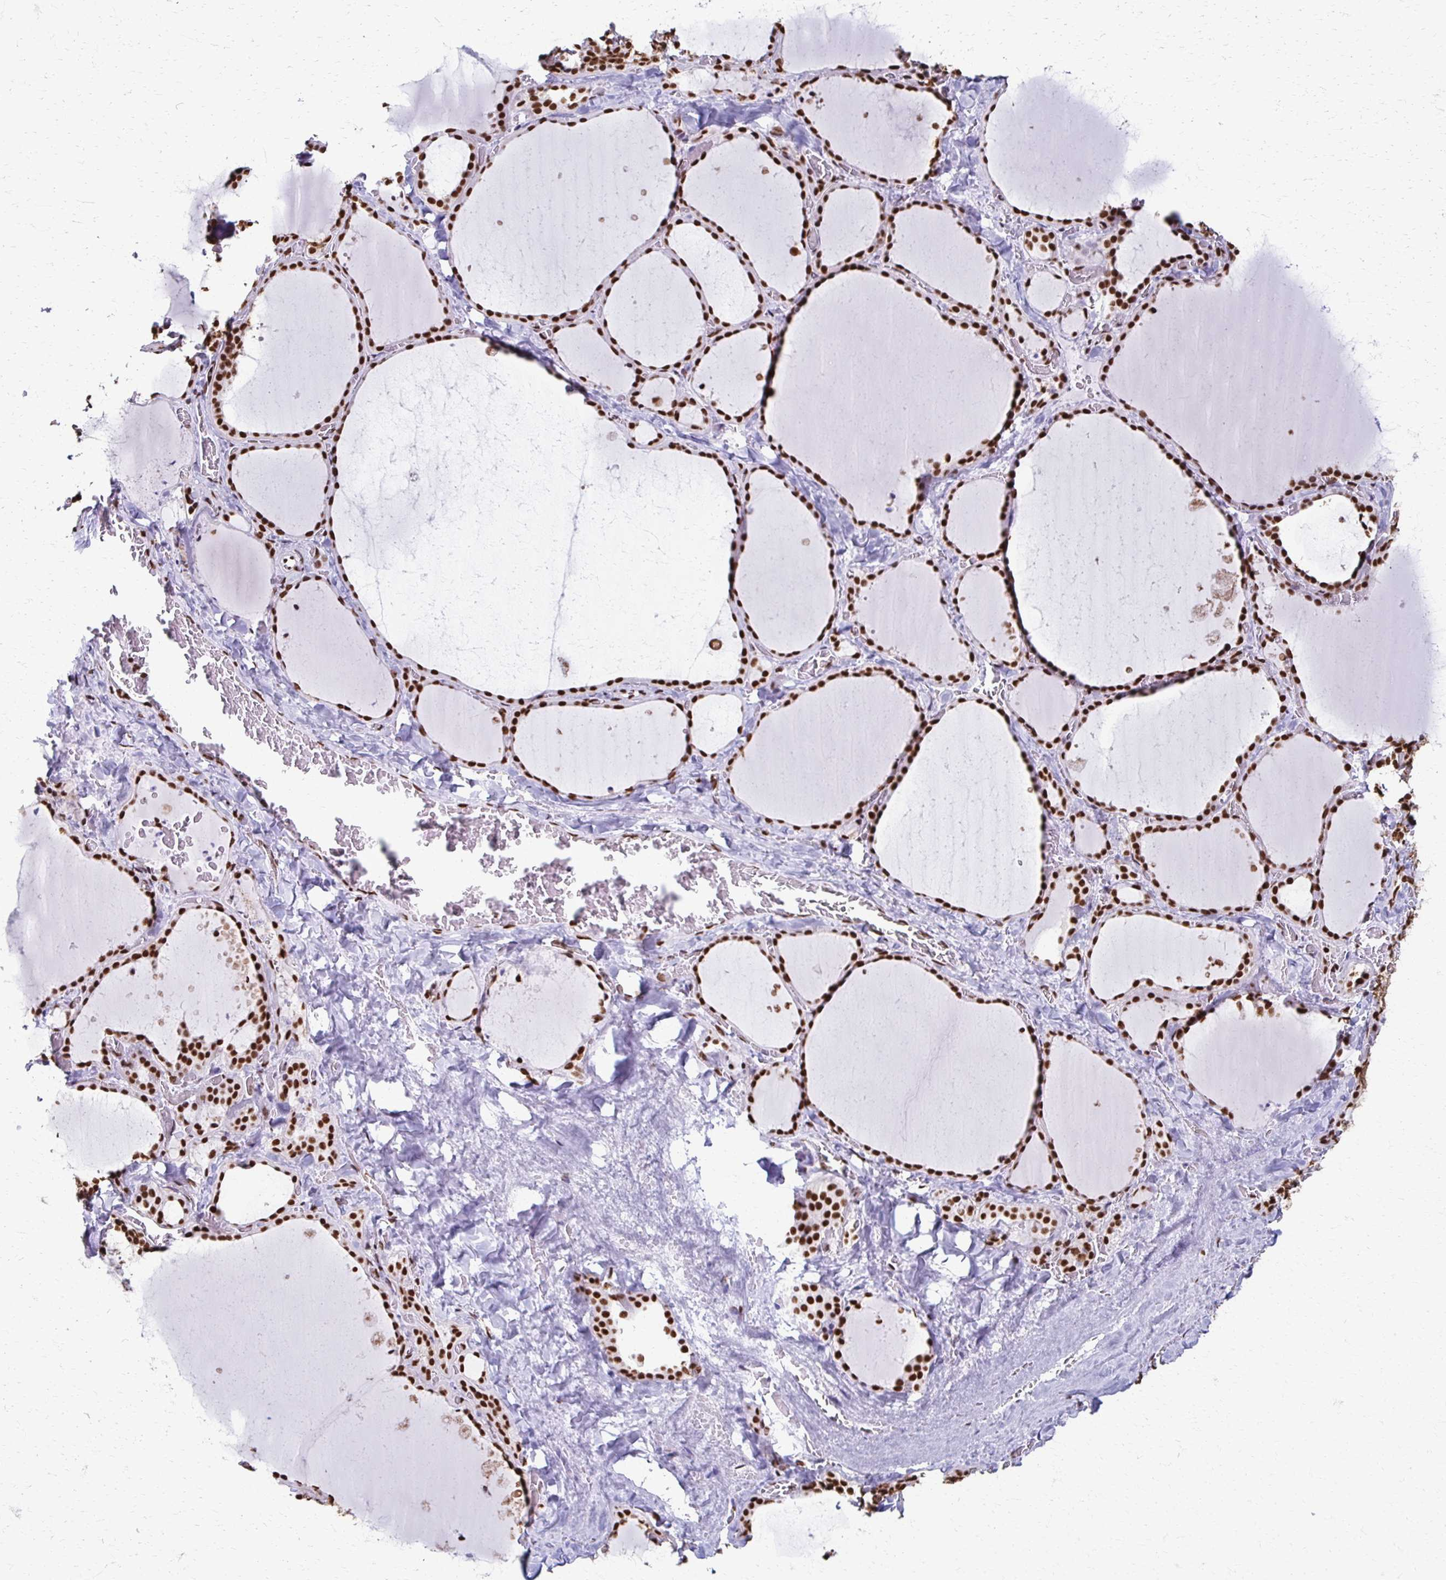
{"staining": {"intensity": "strong", "quantity": ">75%", "location": "nuclear"}, "tissue": "thyroid gland", "cell_type": "Glandular cells", "image_type": "normal", "snomed": [{"axis": "morphology", "description": "Normal tissue, NOS"}, {"axis": "topography", "description": "Thyroid gland"}], "caption": "This is a micrograph of IHC staining of normal thyroid gland, which shows strong staining in the nuclear of glandular cells.", "gene": "NONO", "patient": {"sex": "female", "age": 36}}